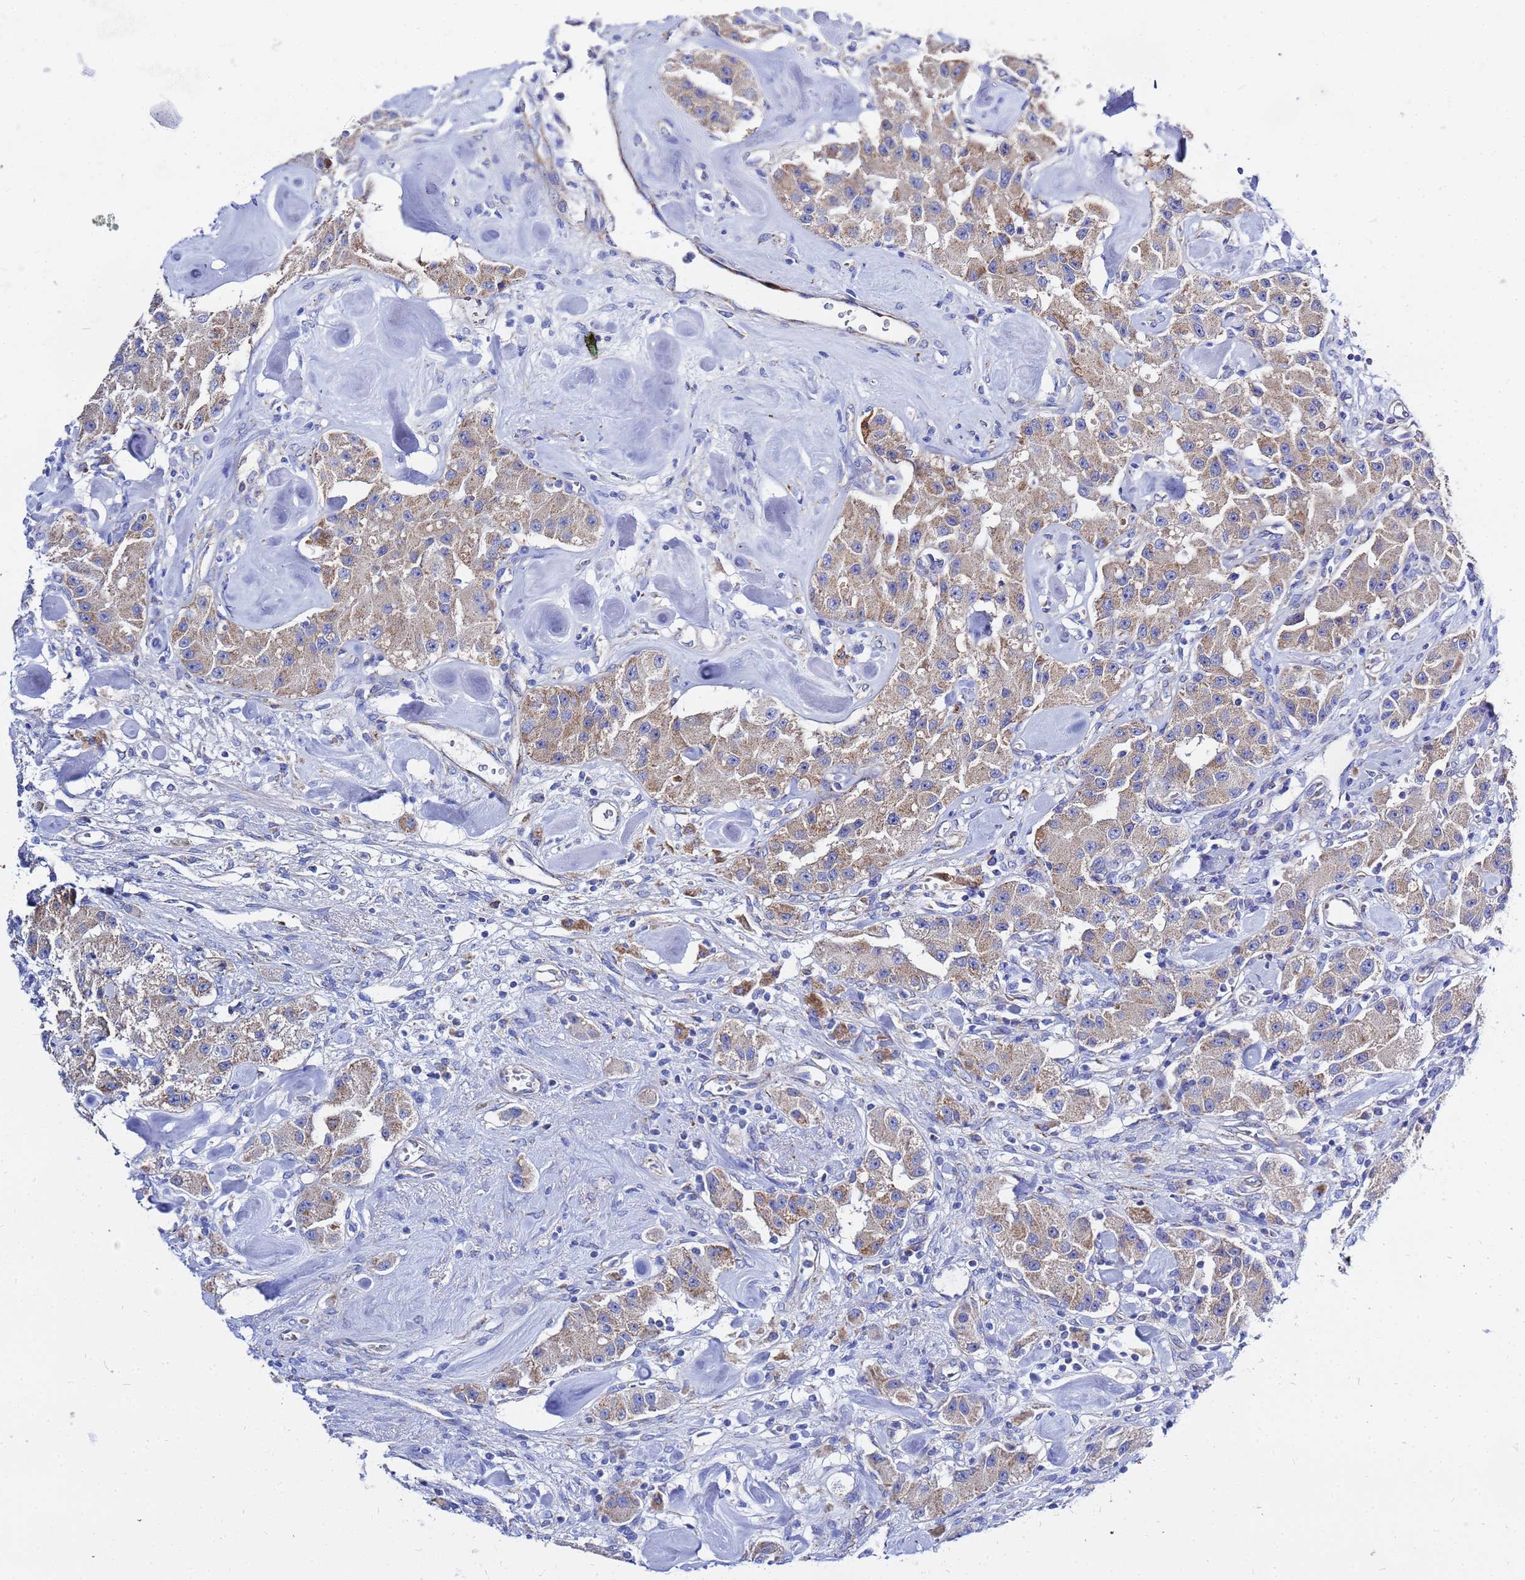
{"staining": {"intensity": "weak", "quantity": "25%-75%", "location": "cytoplasmic/membranous"}, "tissue": "carcinoid", "cell_type": "Tumor cells", "image_type": "cancer", "snomed": [{"axis": "morphology", "description": "Carcinoid, malignant, NOS"}, {"axis": "topography", "description": "Pancreas"}], "caption": "IHC (DAB (3,3'-diaminobenzidine)) staining of malignant carcinoid exhibits weak cytoplasmic/membranous protein expression in approximately 25%-75% of tumor cells.", "gene": "FAHD2A", "patient": {"sex": "male", "age": 41}}